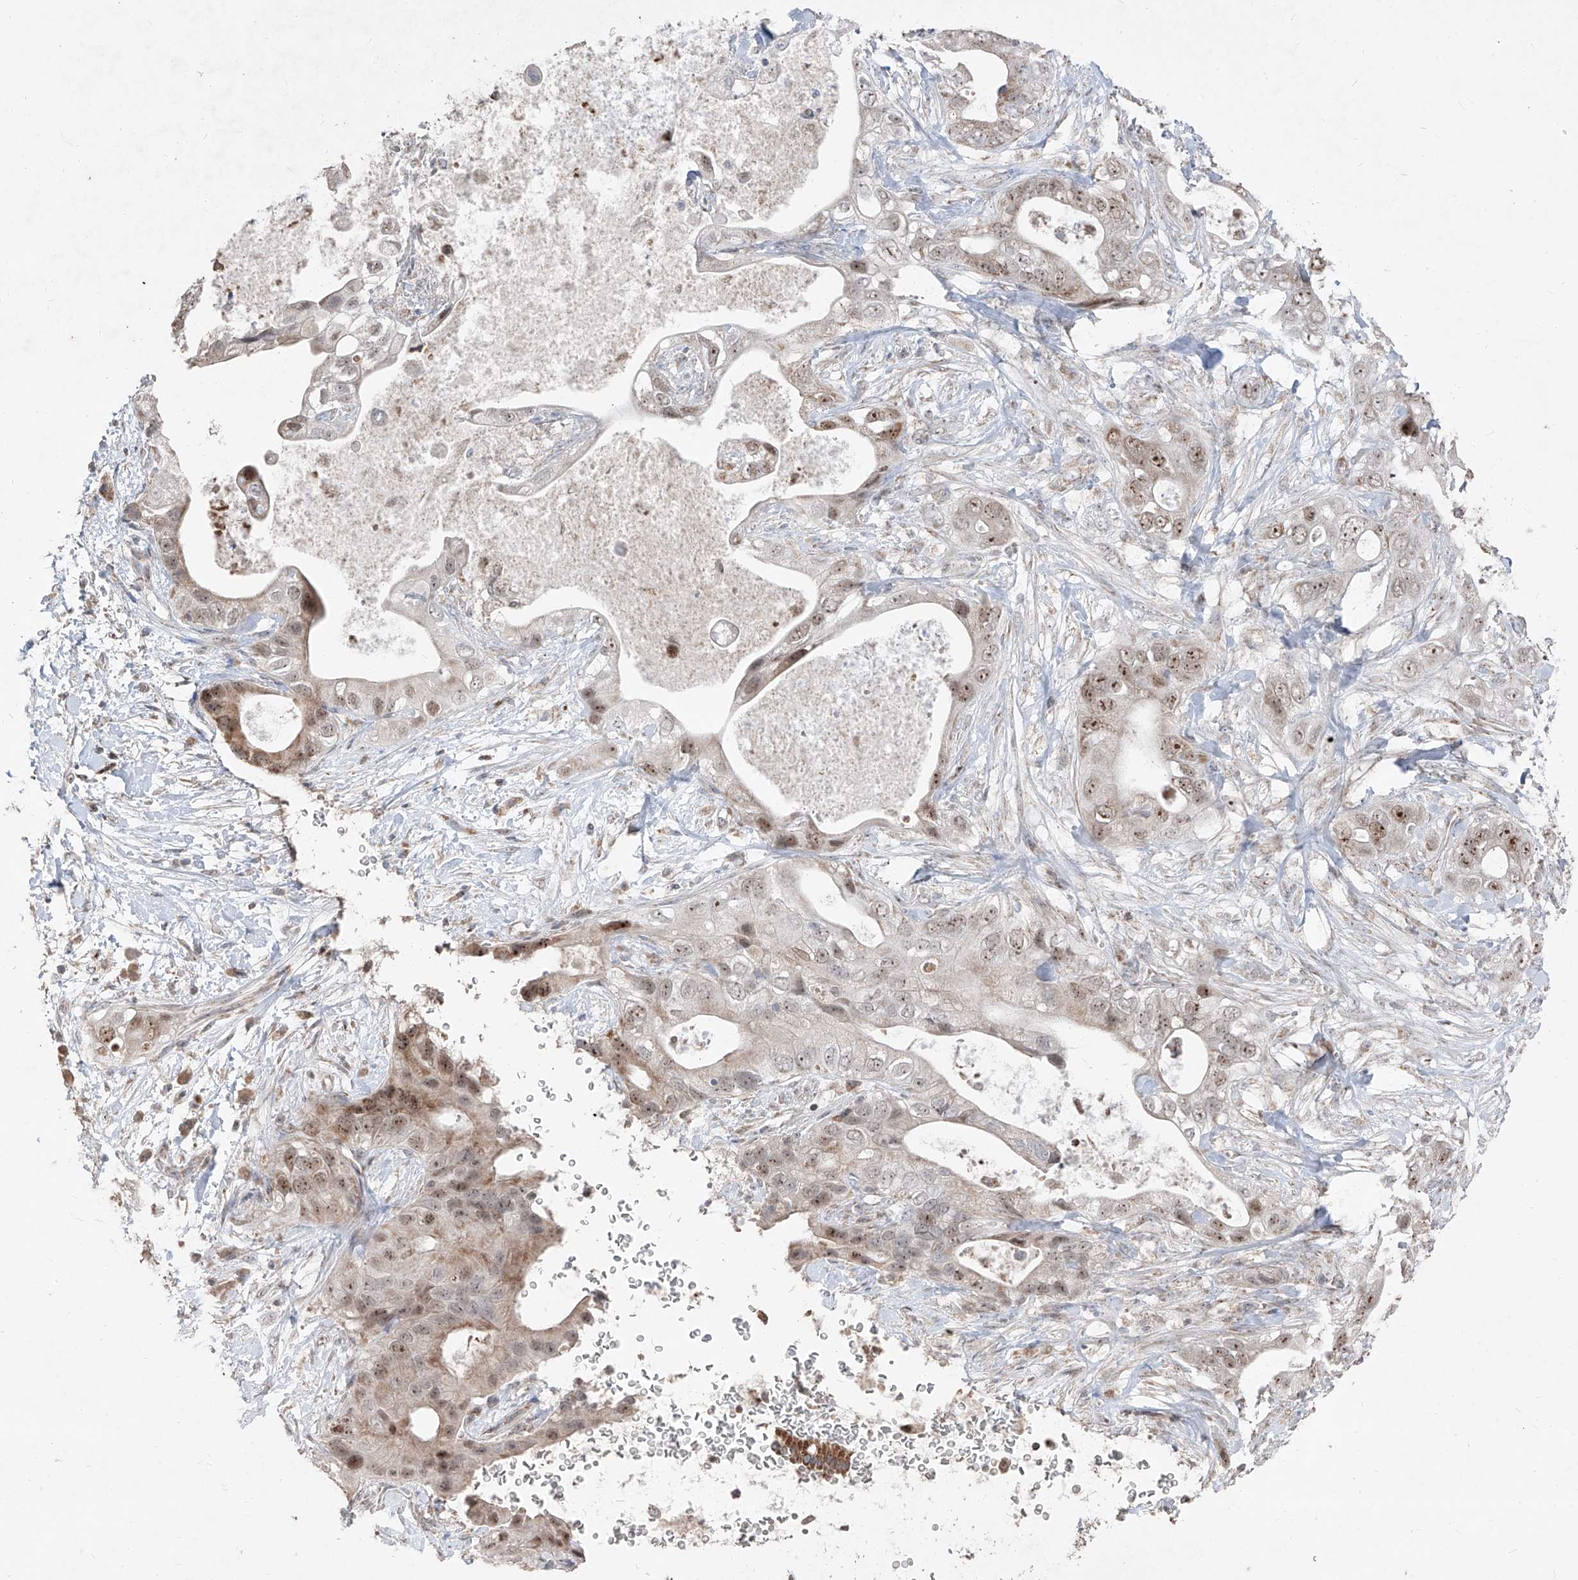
{"staining": {"intensity": "weak", "quantity": ">75%", "location": "cytoplasmic/membranous,nuclear"}, "tissue": "pancreatic cancer", "cell_type": "Tumor cells", "image_type": "cancer", "snomed": [{"axis": "morphology", "description": "Adenocarcinoma, NOS"}, {"axis": "topography", "description": "Pancreas"}], "caption": "Protein expression analysis of human pancreatic cancer reveals weak cytoplasmic/membranous and nuclear staining in approximately >75% of tumor cells. (DAB IHC, brown staining for protein, blue staining for nuclei).", "gene": "NDUFB3", "patient": {"sex": "female", "age": 78}}